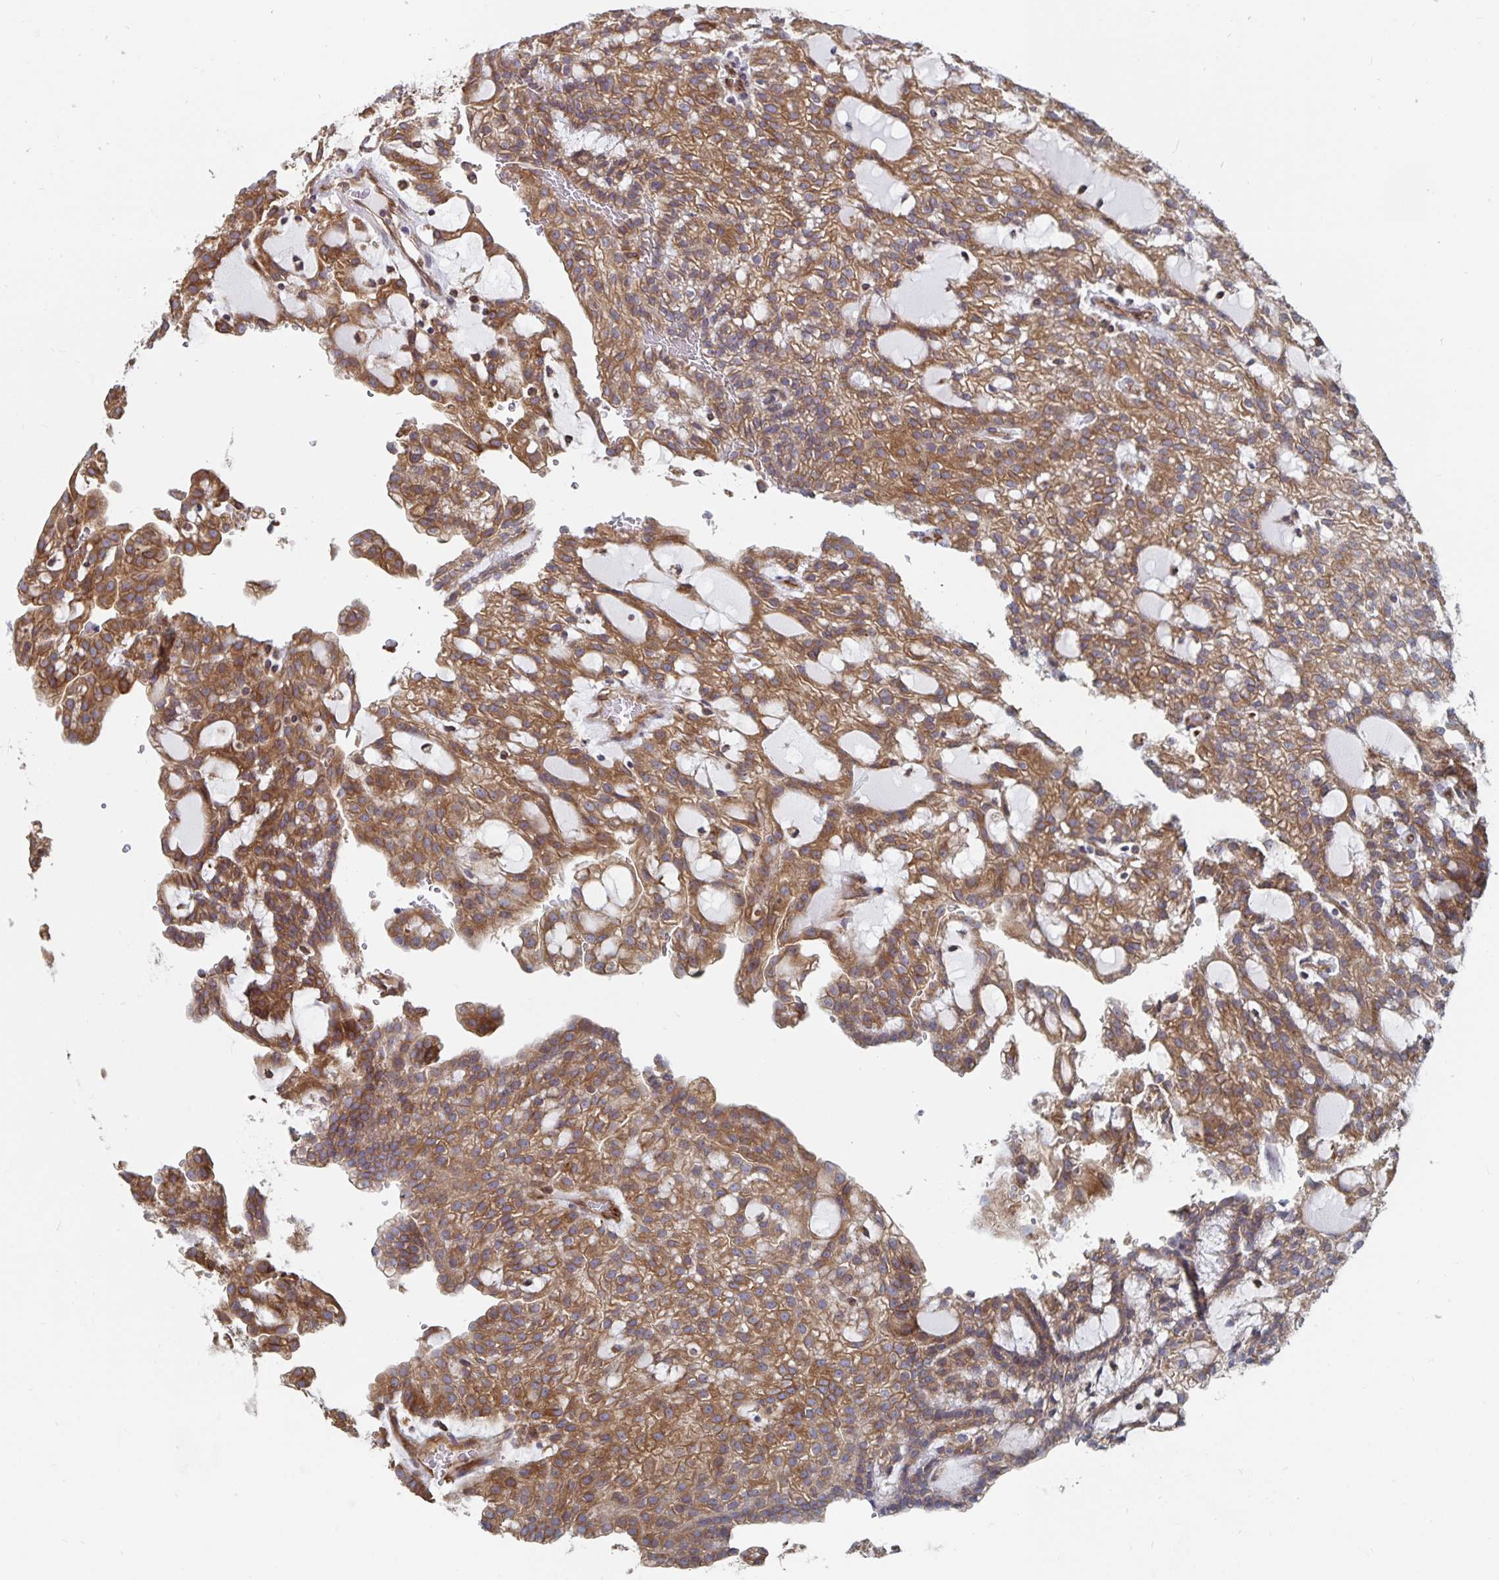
{"staining": {"intensity": "moderate", "quantity": ">75%", "location": "cytoplasmic/membranous"}, "tissue": "renal cancer", "cell_type": "Tumor cells", "image_type": "cancer", "snomed": [{"axis": "morphology", "description": "Adenocarcinoma, NOS"}, {"axis": "topography", "description": "Kidney"}], "caption": "Immunohistochemistry (DAB) staining of human adenocarcinoma (renal) demonstrates moderate cytoplasmic/membranous protein staining in approximately >75% of tumor cells. Nuclei are stained in blue.", "gene": "BCAP29", "patient": {"sex": "male", "age": 63}}